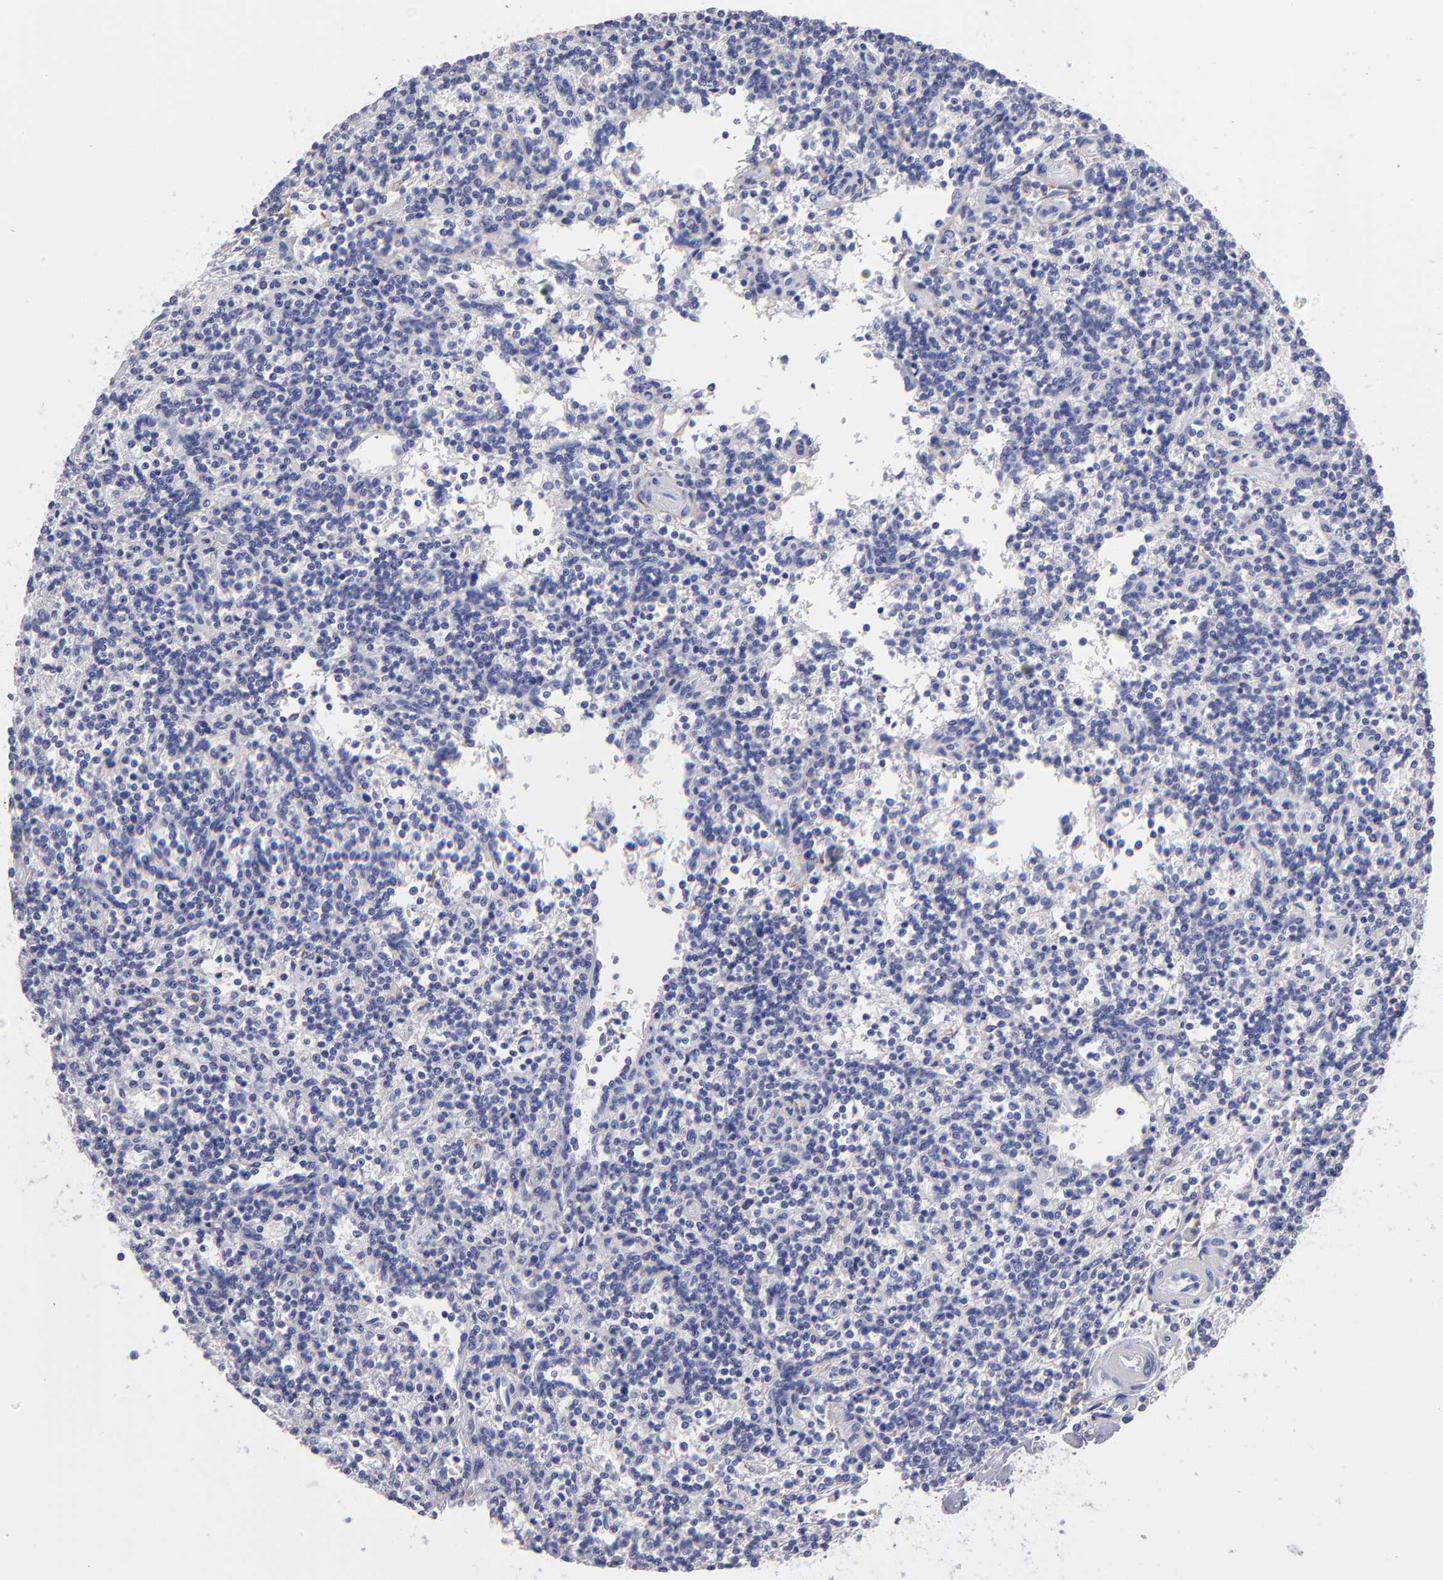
{"staining": {"intensity": "negative", "quantity": "none", "location": "none"}, "tissue": "lymphoma", "cell_type": "Tumor cells", "image_type": "cancer", "snomed": [{"axis": "morphology", "description": "Malignant lymphoma, non-Hodgkin's type, Low grade"}, {"axis": "topography", "description": "Spleen"}], "caption": "IHC photomicrograph of human lymphoma stained for a protein (brown), which demonstrates no staining in tumor cells.", "gene": "MB", "patient": {"sex": "male", "age": 73}}